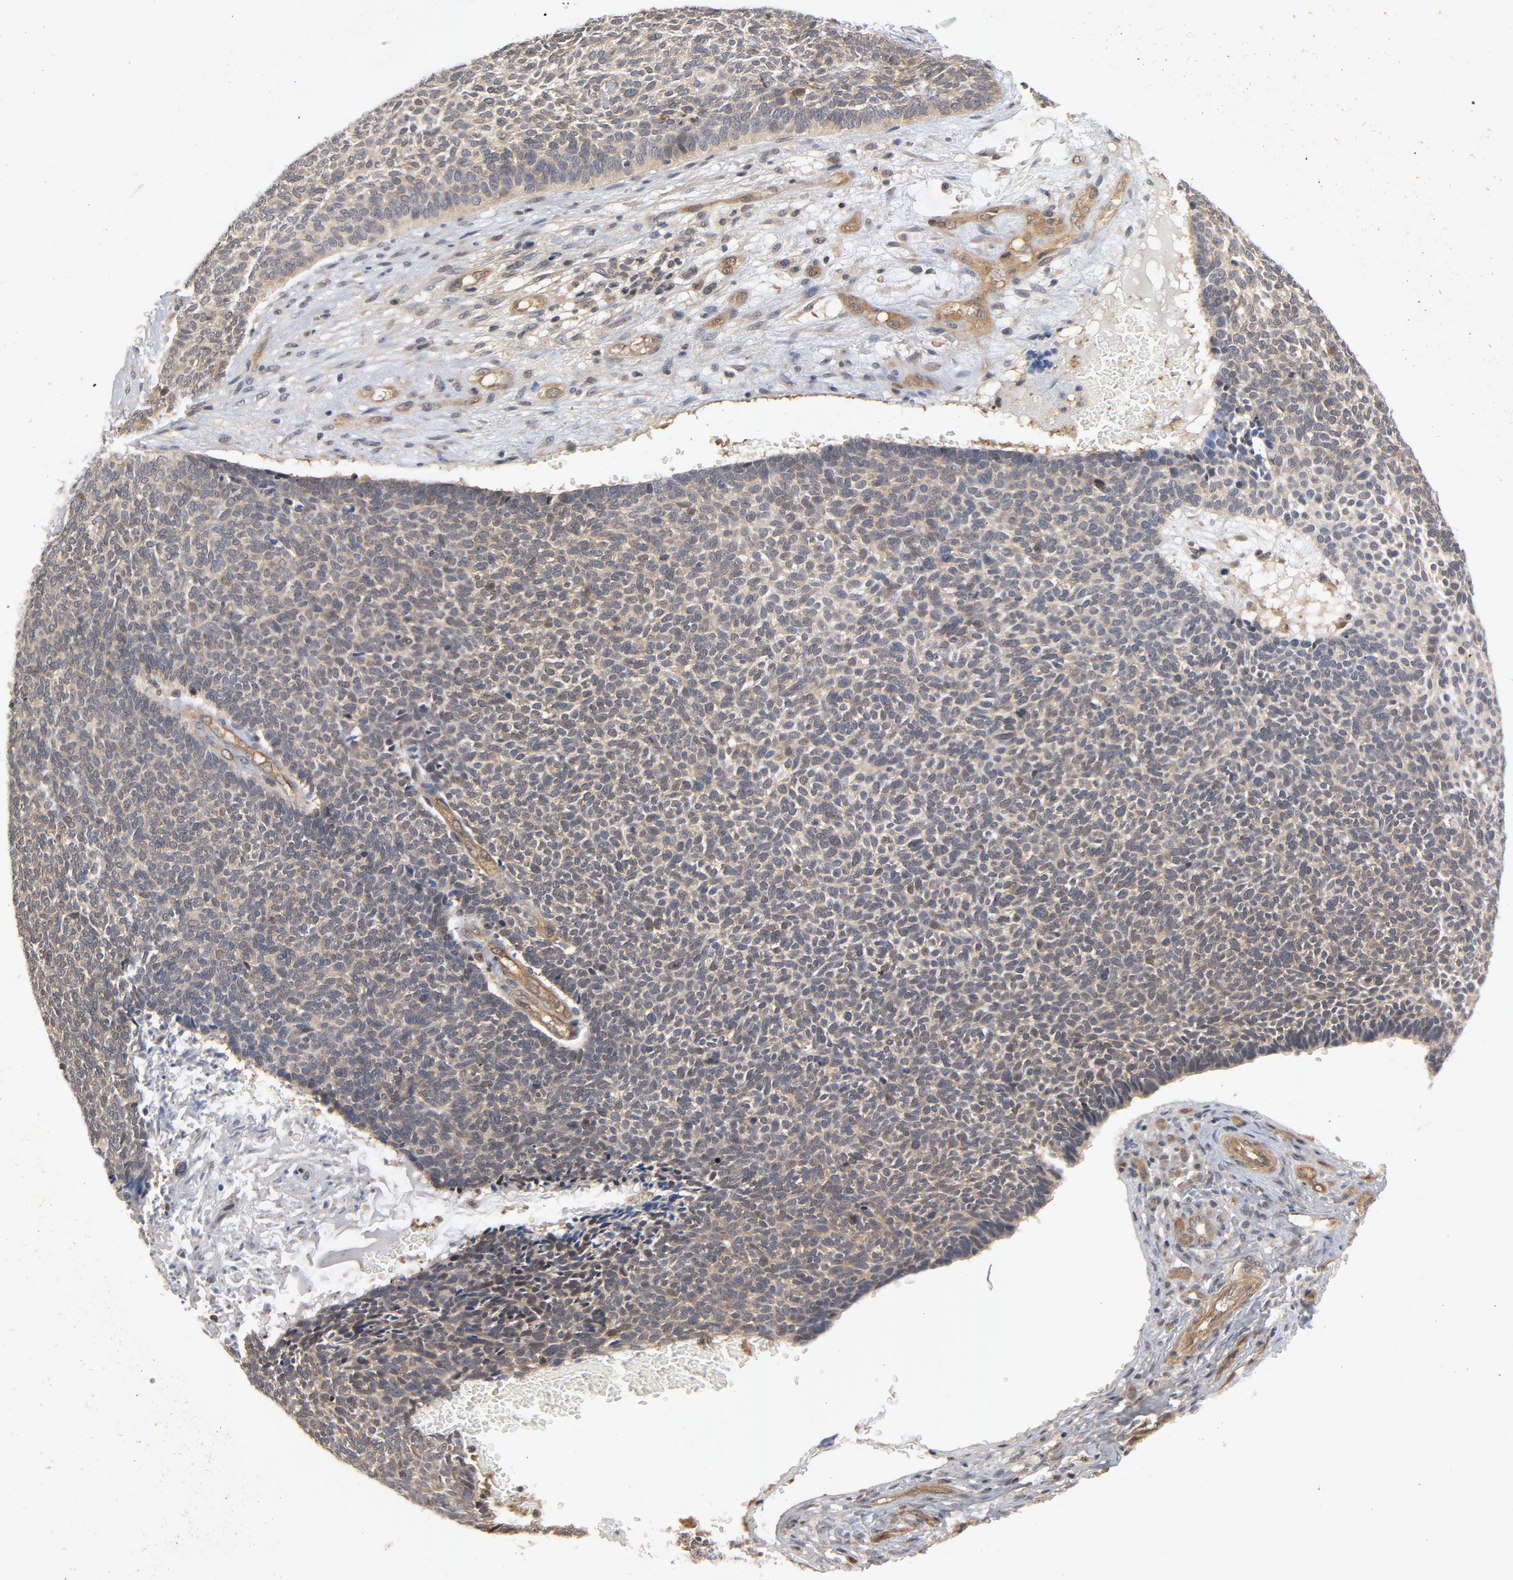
{"staining": {"intensity": "weak", "quantity": ">75%", "location": "cytoplasmic/membranous"}, "tissue": "skin cancer", "cell_type": "Tumor cells", "image_type": "cancer", "snomed": [{"axis": "morphology", "description": "Basal cell carcinoma"}, {"axis": "topography", "description": "Skin"}], "caption": "Protein analysis of skin cancer (basal cell carcinoma) tissue displays weak cytoplasmic/membranous expression in approximately >75% of tumor cells.", "gene": "CDC37", "patient": {"sex": "male", "age": 87}}